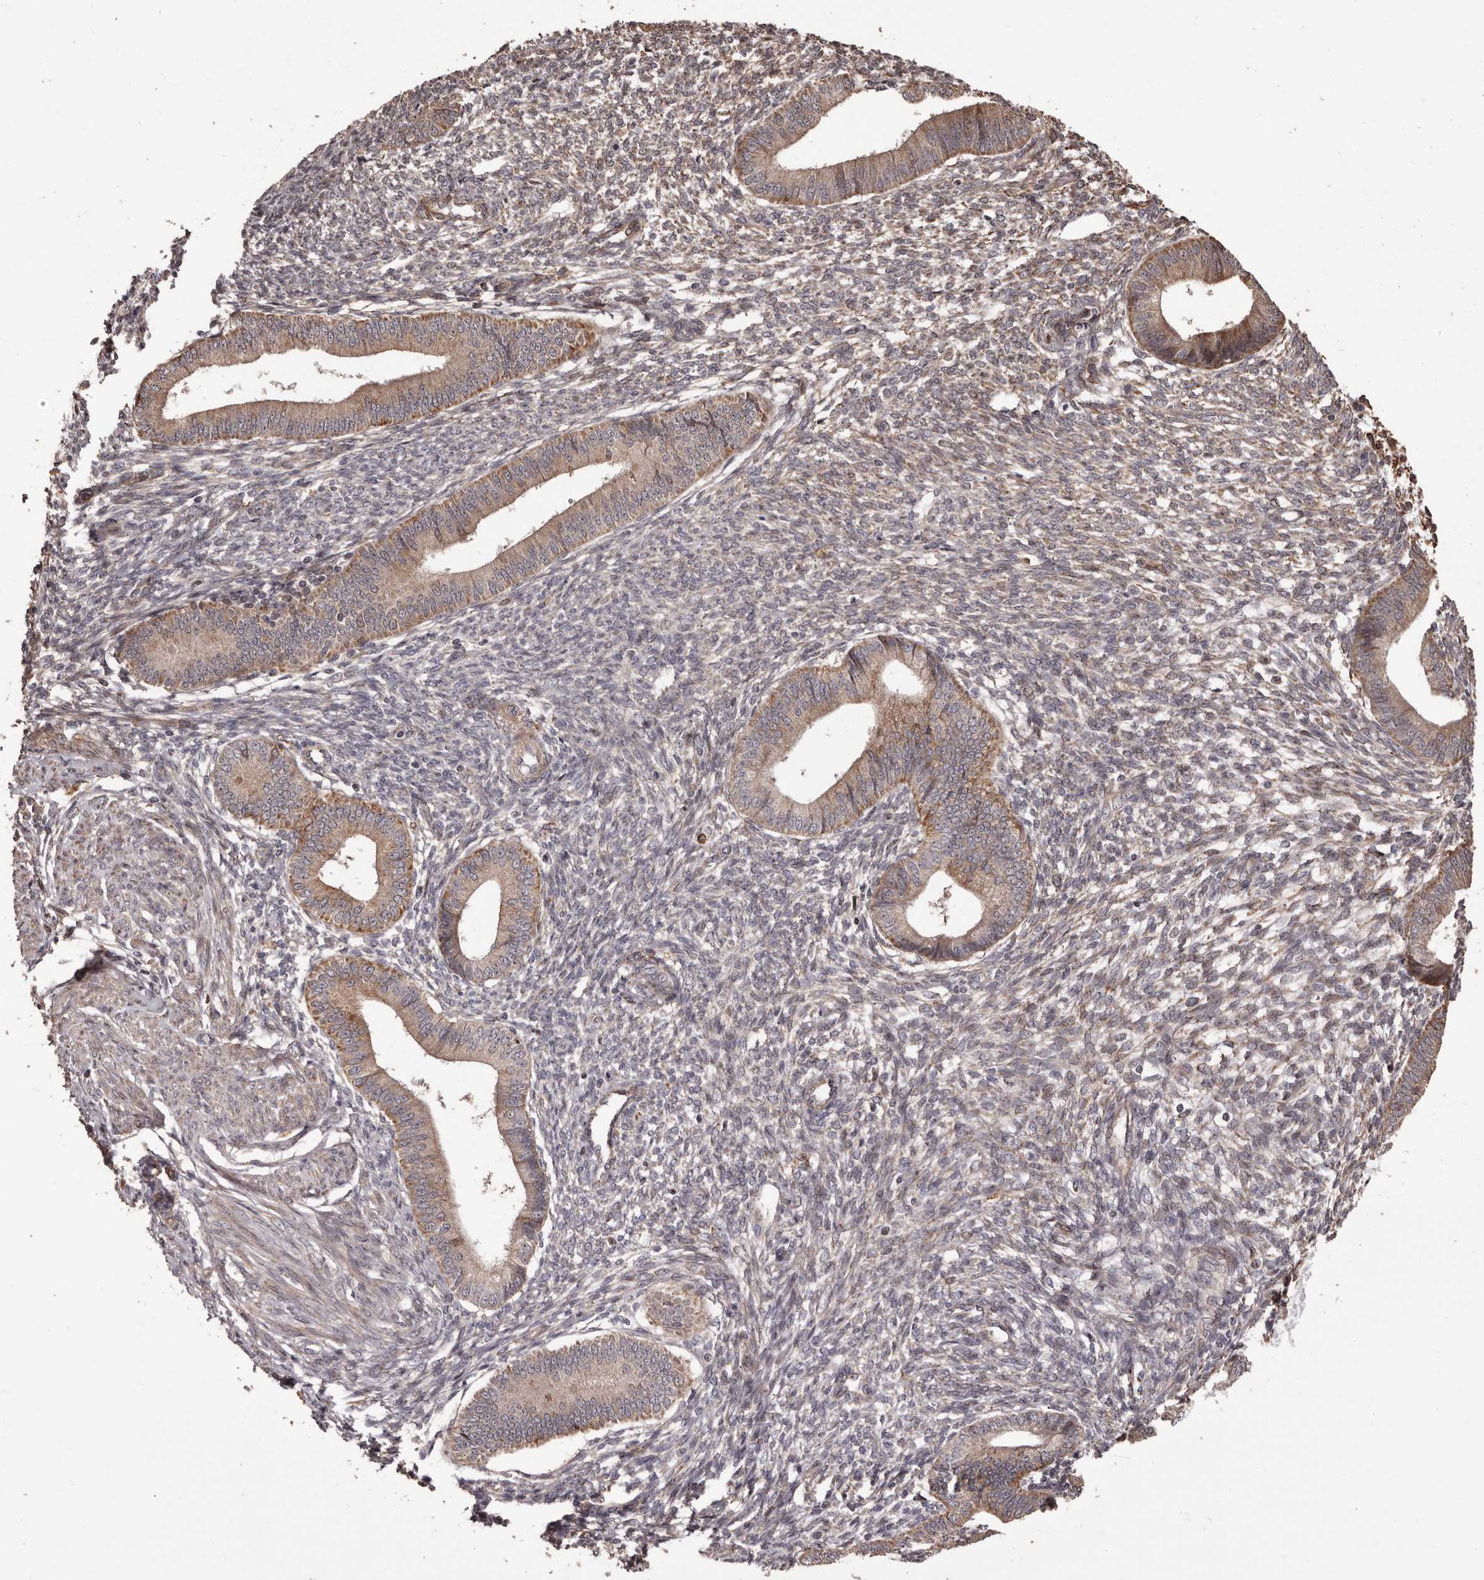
{"staining": {"intensity": "moderate", "quantity": "<25%", "location": "cytoplasmic/membranous"}, "tissue": "endometrium", "cell_type": "Cells in endometrial stroma", "image_type": "normal", "snomed": [{"axis": "morphology", "description": "Normal tissue, NOS"}, {"axis": "topography", "description": "Endometrium"}], "caption": "Moderate cytoplasmic/membranous expression is seen in about <25% of cells in endometrial stroma in unremarkable endometrium.", "gene": "ZCCHC7", "patient": {"sex": "female", "age": 46}}